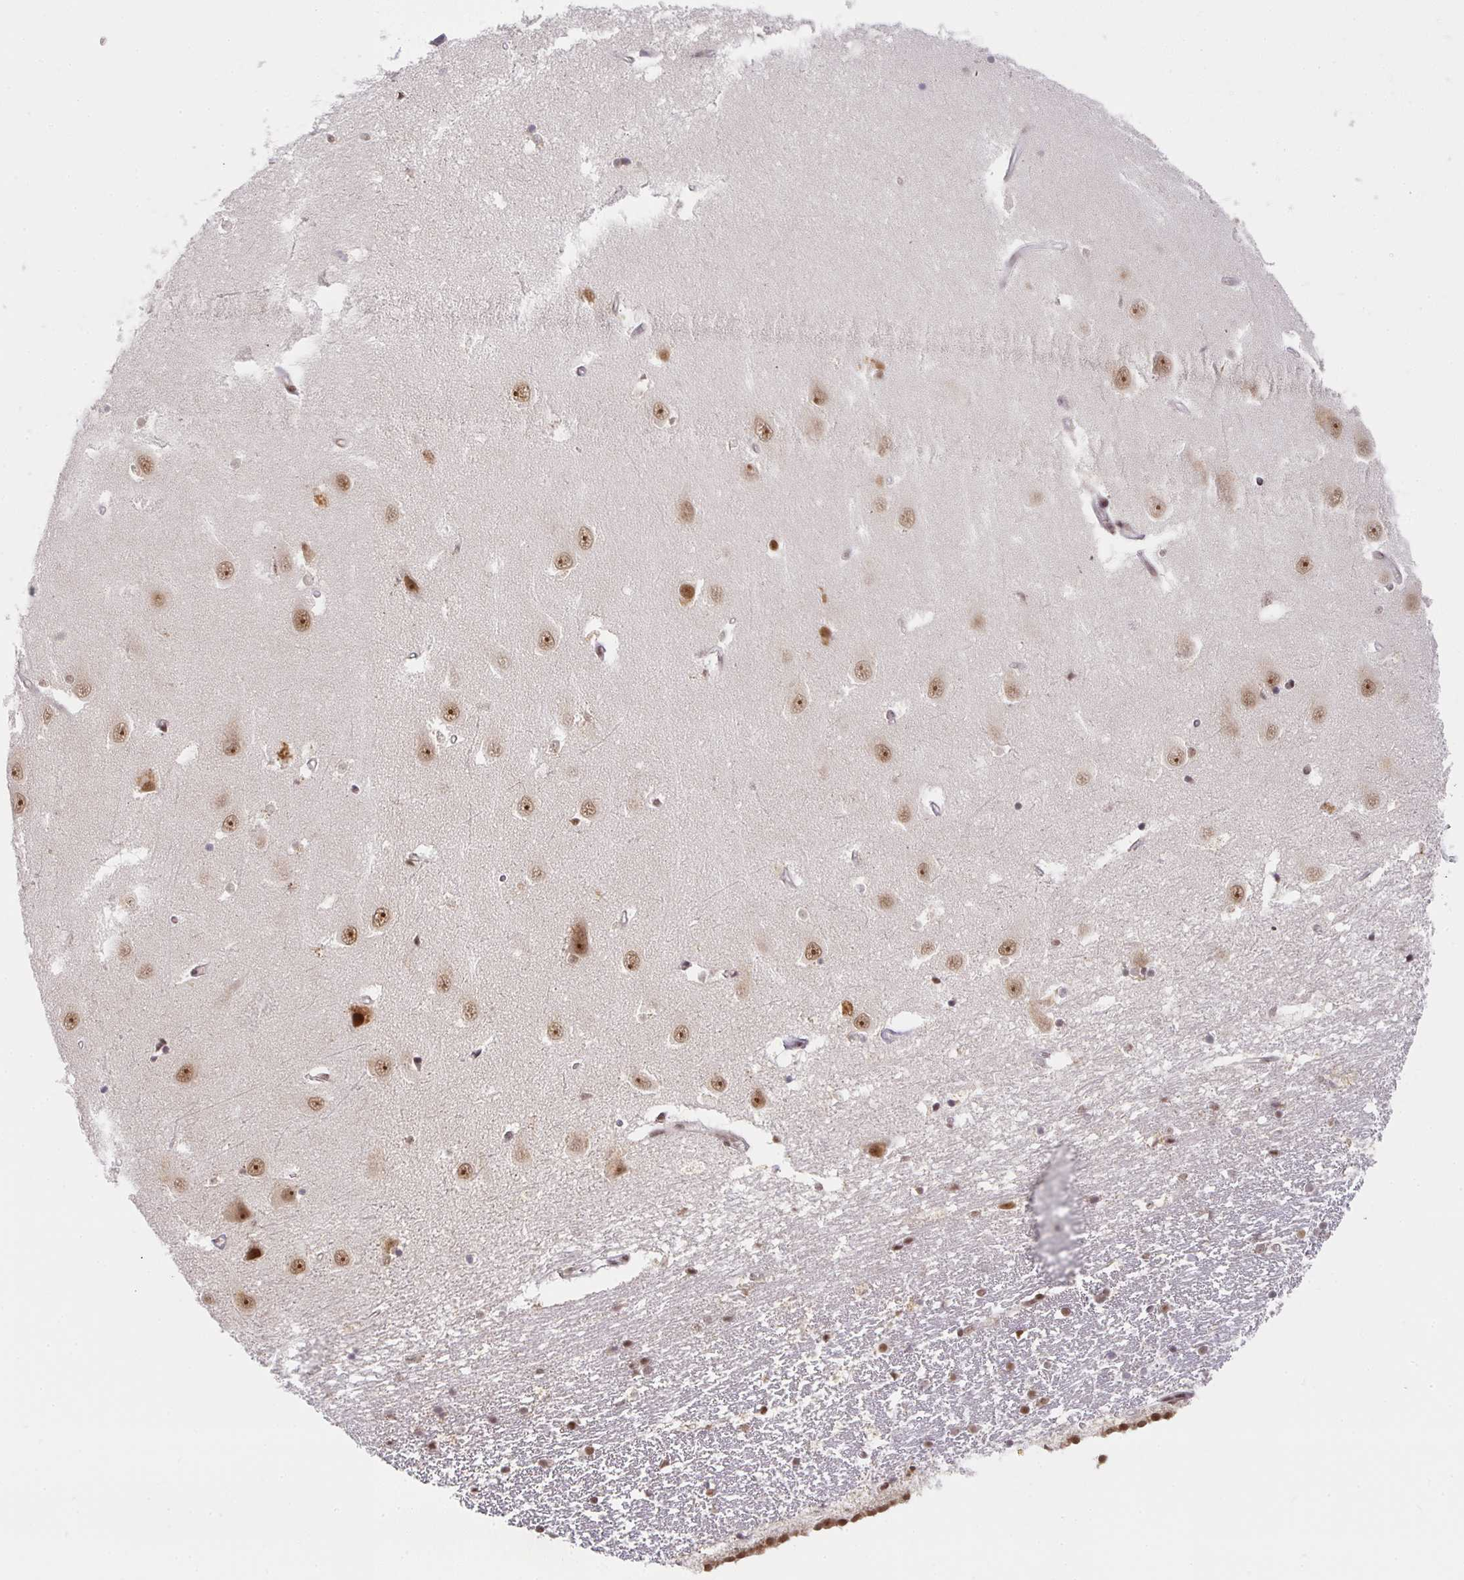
{"staining": {"intensity": "moderate", "quantity": "<25%", "location": "nuclear"}, "tissue": "hippocampus", "cell_type": "Glial cells", "image_type": "normal", "snomed": [{"axis": "morphology", "description": "Normal tissue, NOS"}, {"axis": "topography", "description": "Hippocampus"}], "caption": "Immunohistochemistry (IHC) histopathology image of normal human hippocampus stained for a protein (brown), which exhibits low levels of moderate nuclear expression in about <25% of glial cells.", "gene": "SMARCA2", "patient": {"sex": "male", "age": 63}}